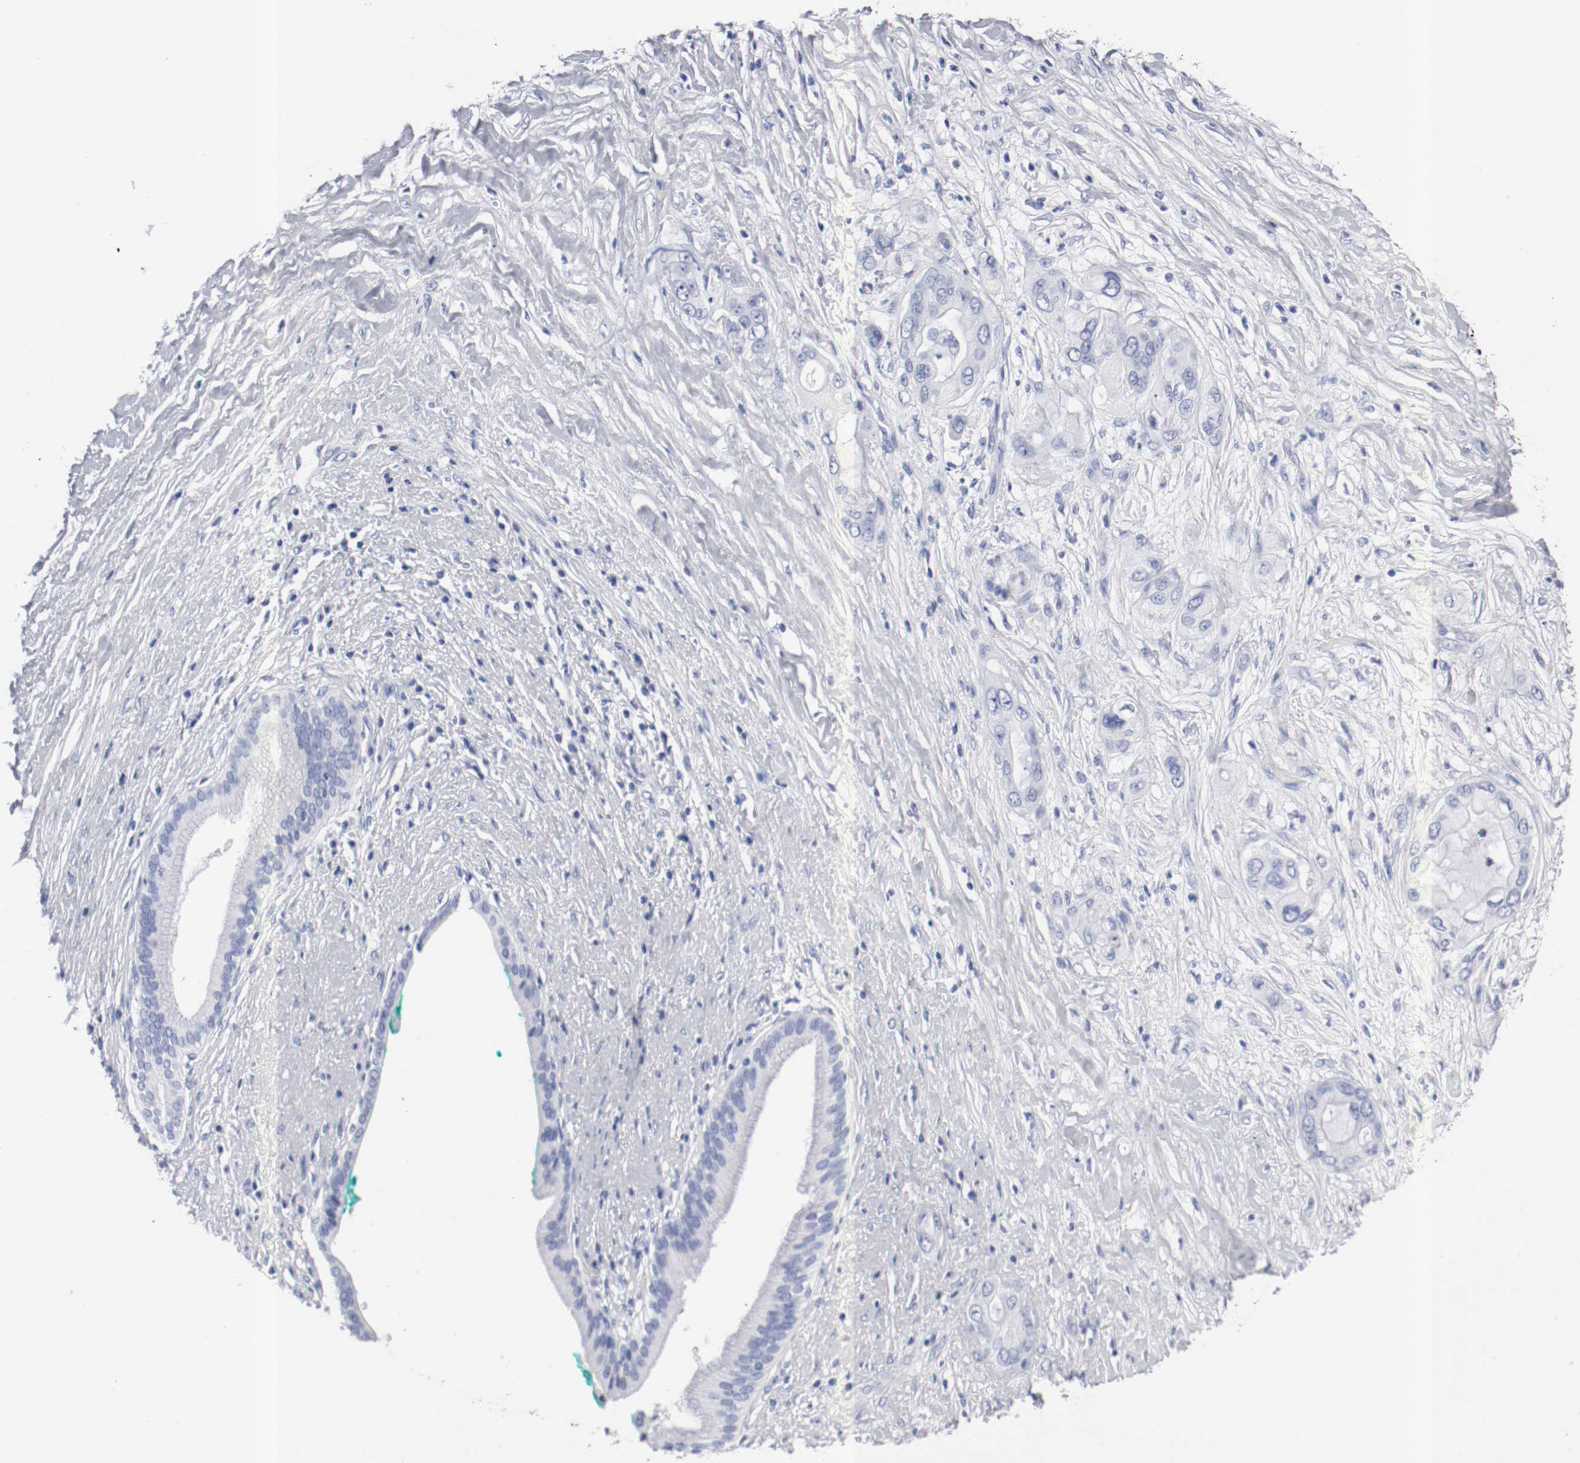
{"staining": {"intensity": "negative", "quantity": "none", "location": "none"}, "tissue": "pancreatic cancer", "cell_type": "Tumor cells", "image_type": "cancer", "snomed": [{"axis": "morphology", "description": "Adenocarcinoma, NOS"}, {"axis": "topography", "description": "Pancreas"}], "caption": "Tumor cells show no significant protein staining in adenocarcinoma (pancreatic). Nuclei are stained in blue.", "gene": "GAD1", "patient": {"sex": "female", "age": 59}}